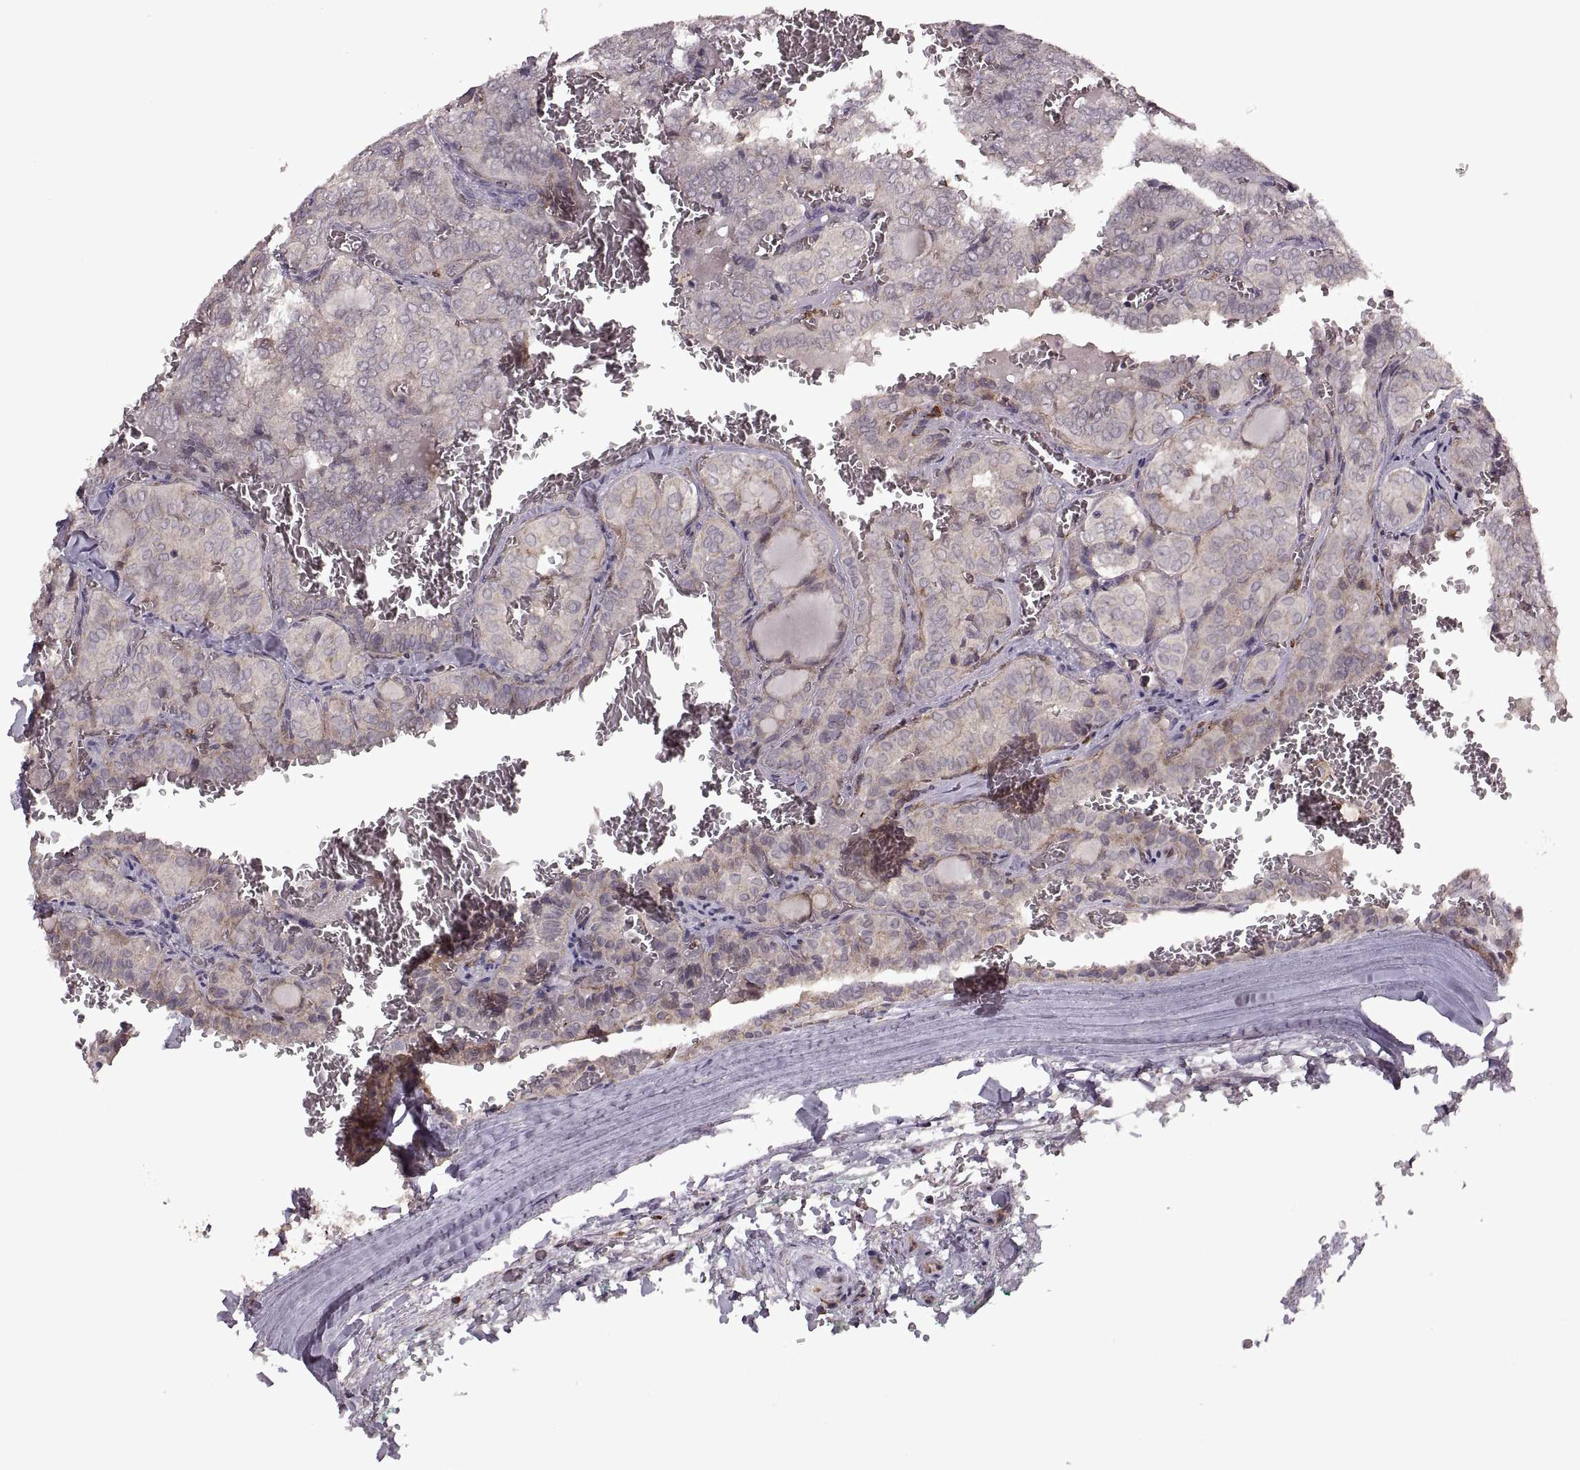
{"staining": {"intensity": "negative", "quantity": "none", "location": "none"}, "tissue": "thyroid cancer", "cell_type": "Tumor cells", "image_type": "cancer", "snomed": [{"axis": "morphology", "description": "Papillary adenocarcinoma, NOS"}, {"axis": "topography", "description": "Thyroid gland"}], "caption": "An immunohistochemistry image of thyroid cancer (papillary adenocarcinoma) is shown. There is no staining in tumor cells of thyroid cancer (papillary adenocarcinoma).", "gene": "PIERCE1", "patient": {"sex": "female", "age": 41}}